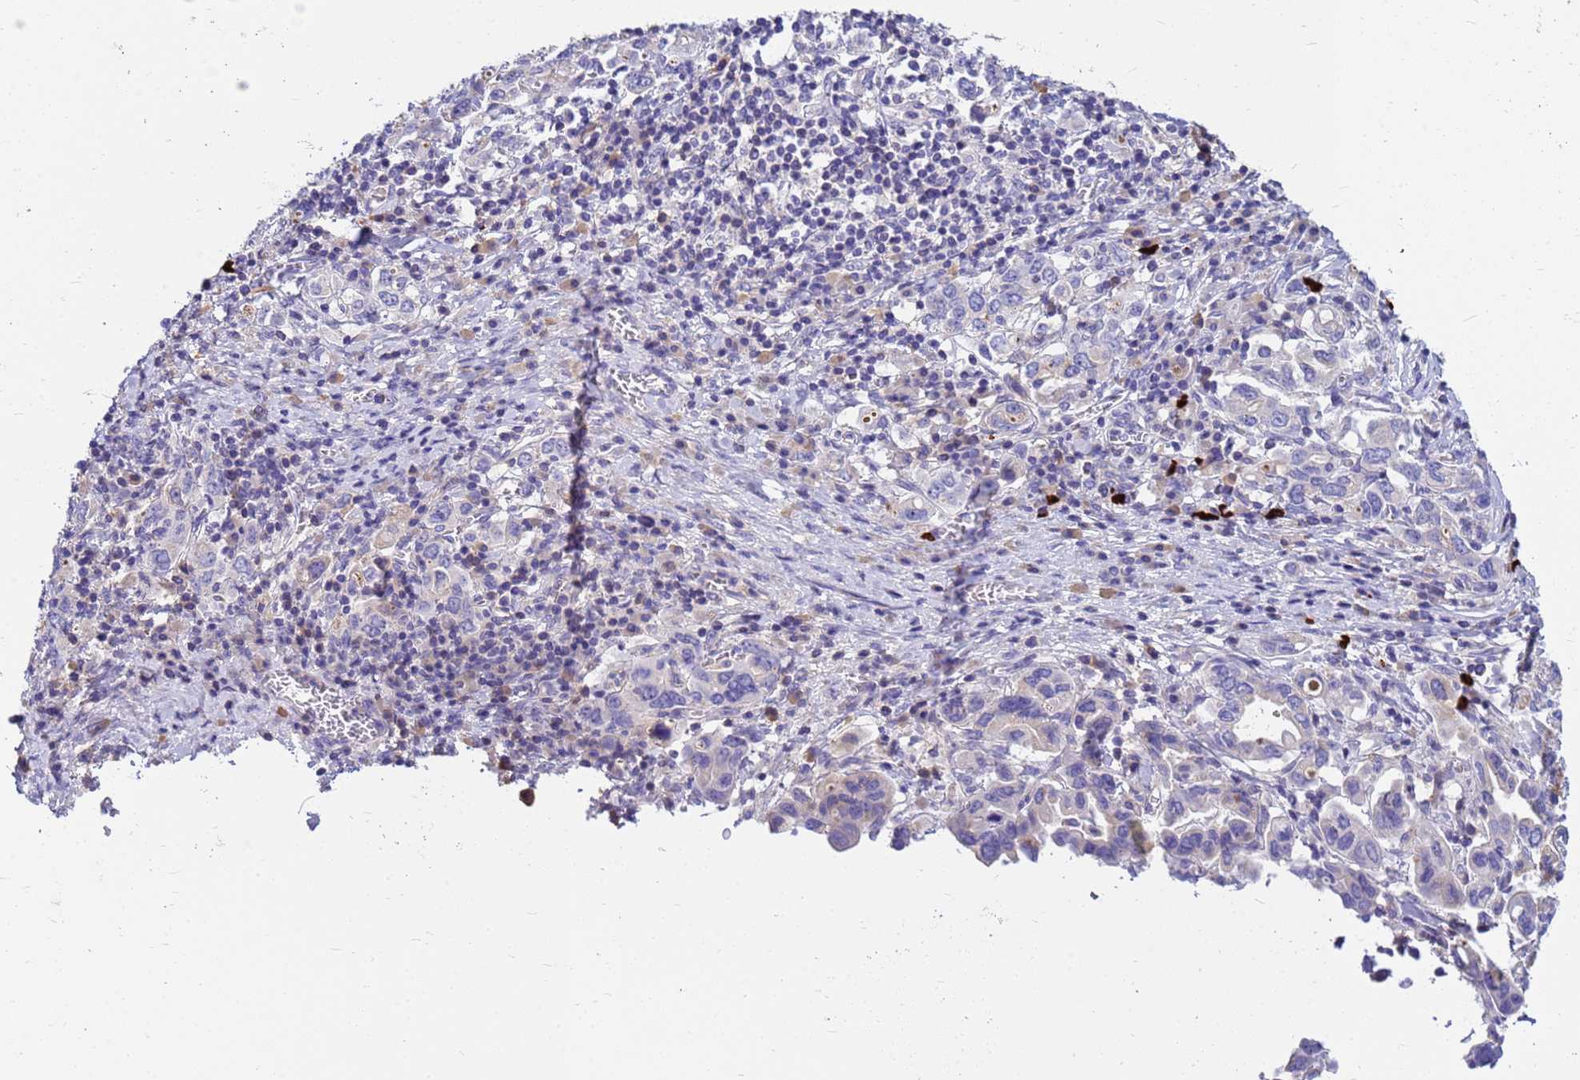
{"staining": {"intensity": "negative", "quantity": "none", "location": "none"}, "tissue": "stomach cancer", "cell_type": "Tumor cells", "image_type": "cancer", "snomed": [{"axis": "morphology", "description": "Adenocarcinoma, NOS"}, {"axis": "topography", "description": "Stomach, upper"}, {"axis": "topography", "description": "Stomach"}], "caption": "There is no significant positivity in tumor cells of stomach cancer.", "gene": "DPRX", "patient": {"sex": "male", "age": 62}}